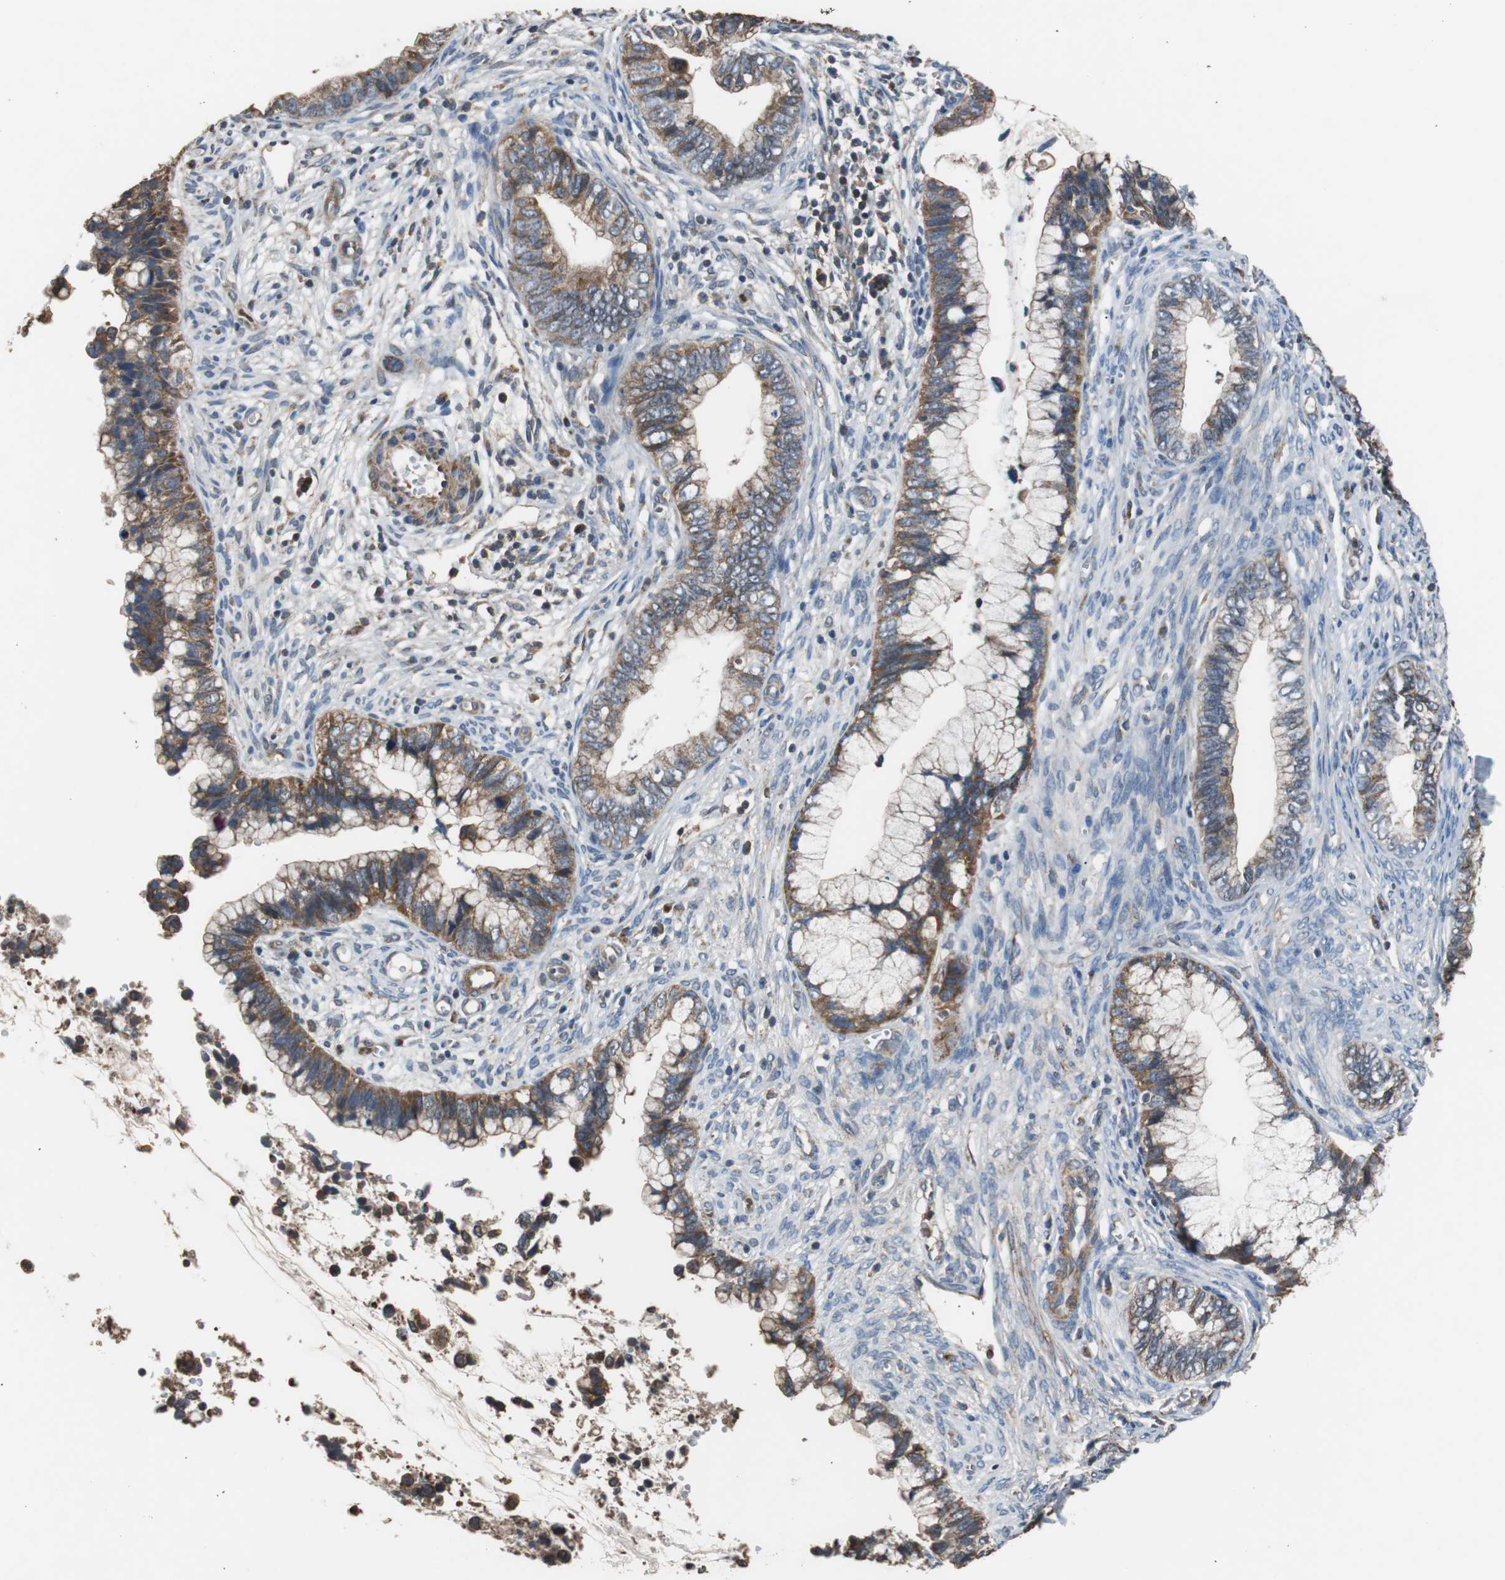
{"staining": {"intensity": "strong", "quantity": ">75%", "location": "cytoplasmic/membranous"}, "tissue": "cervical cancer", "cell_type": "Tumor cells", "image_type": "cancer", "snomed": [{"axis": "morphology", "description": "Adenocarcinoma, NOS"}, {"axis": "topography", "description": "Cervix"}], "caption": "Adenocarcinoma (cervical) stained with a brown dye displays strong cytoplasmic/membranous positive expression in approximately >75% of tumor cells.", "gene": "PITRM1", "patient": {"sex": "female", "age": 44}}